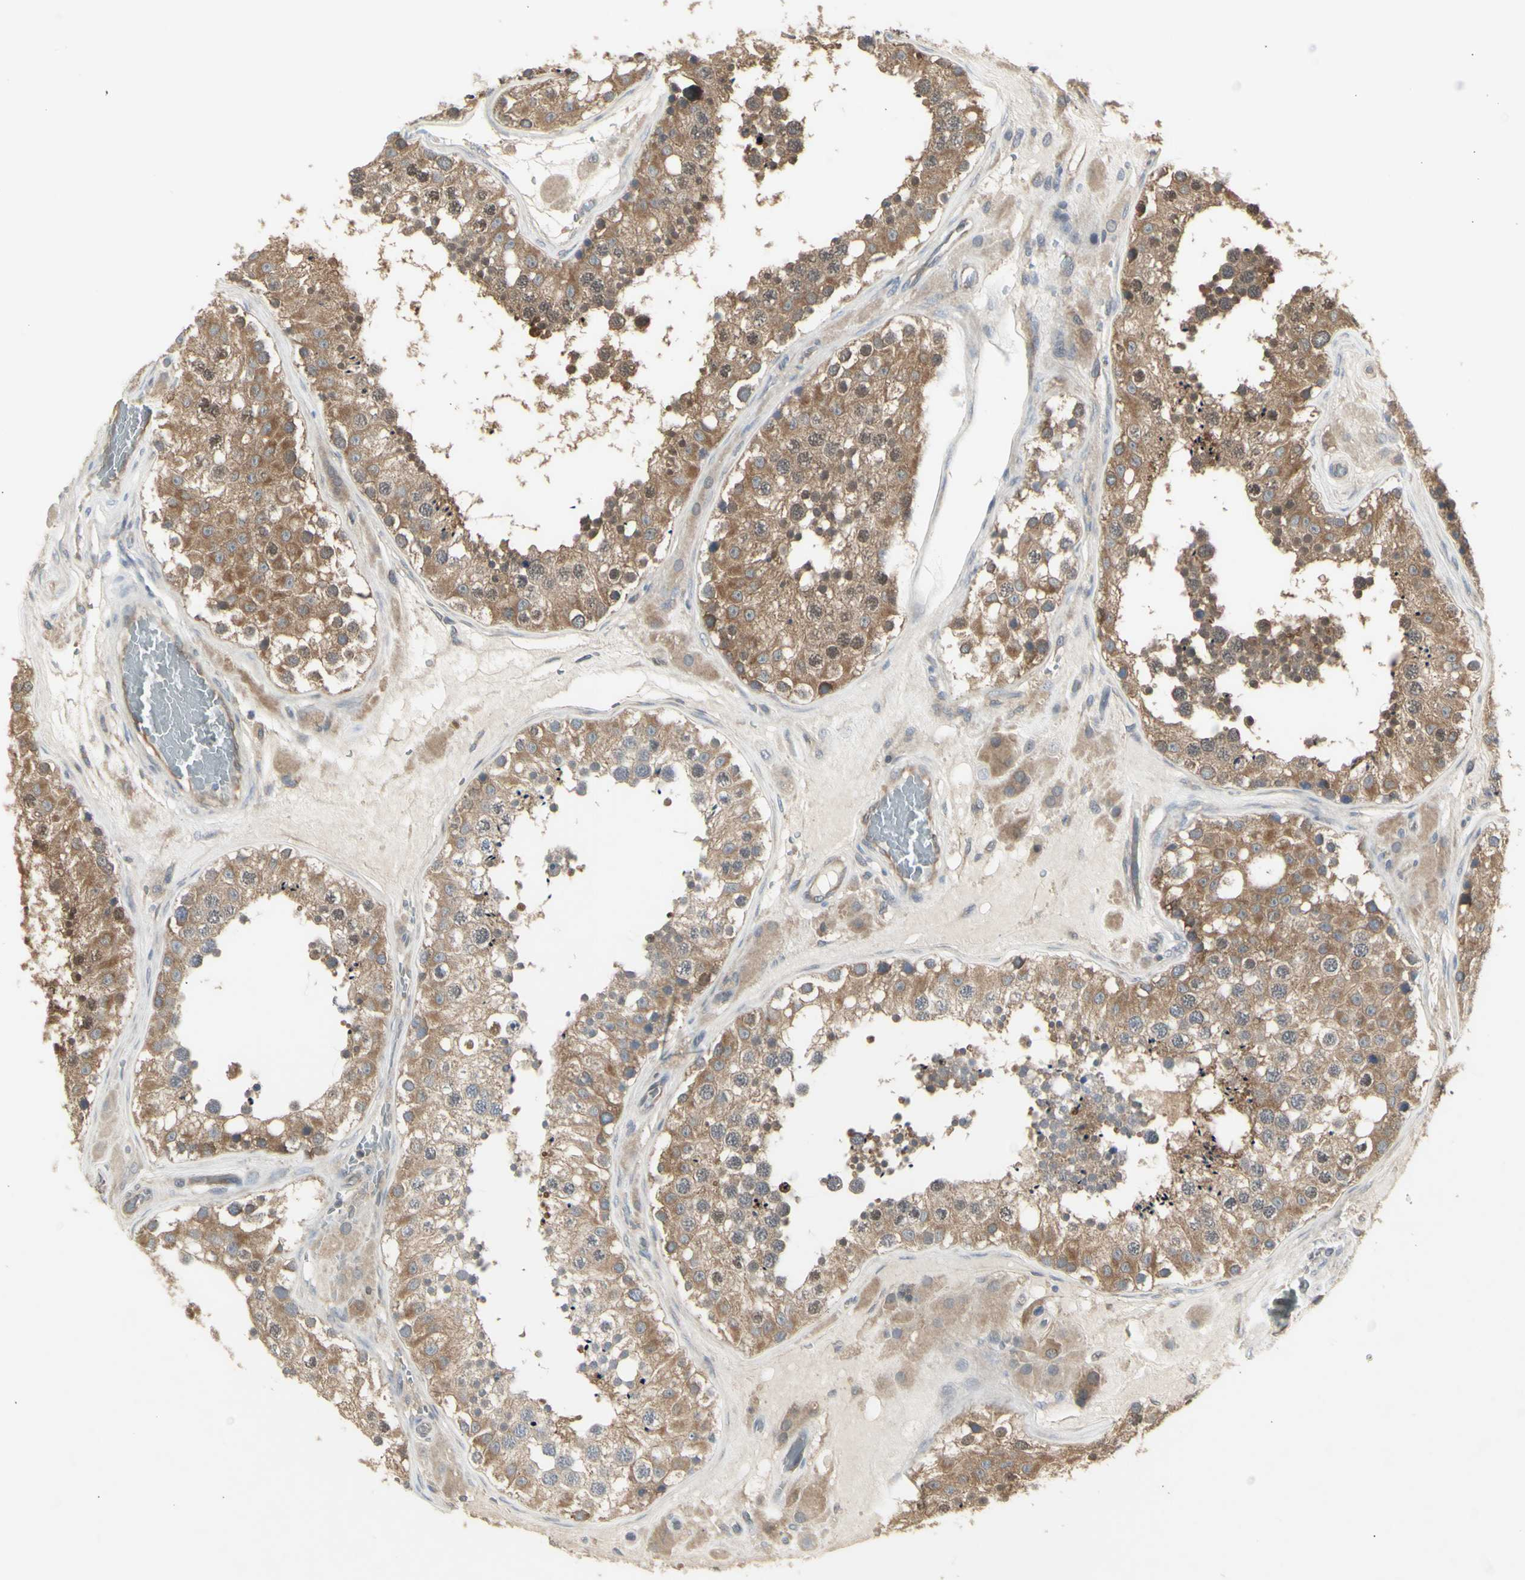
{"staining": {"intensity": "moderate", "quantity": ">75%", "location": "cytoplasmic/membranous"}, "tissue": "testis", "cell_type": "Cells in seminiferous ducts", "image_type": "normal", "snomed": [{"axis": "morphology", "description": "Normal tissue, NOS"}, {"axis": "topography", "description": "Testis"}], "caption": "This image demonstrates benign testis stained with IHC to label a protein in brown. The cytoplasmic/membranous of cells in seminiferous ducts show moderate positivity for the protein. Nuclei are counter-stained blue.", "gene": "CHURC1", "patient": {"sex": "male", "age": 26}}